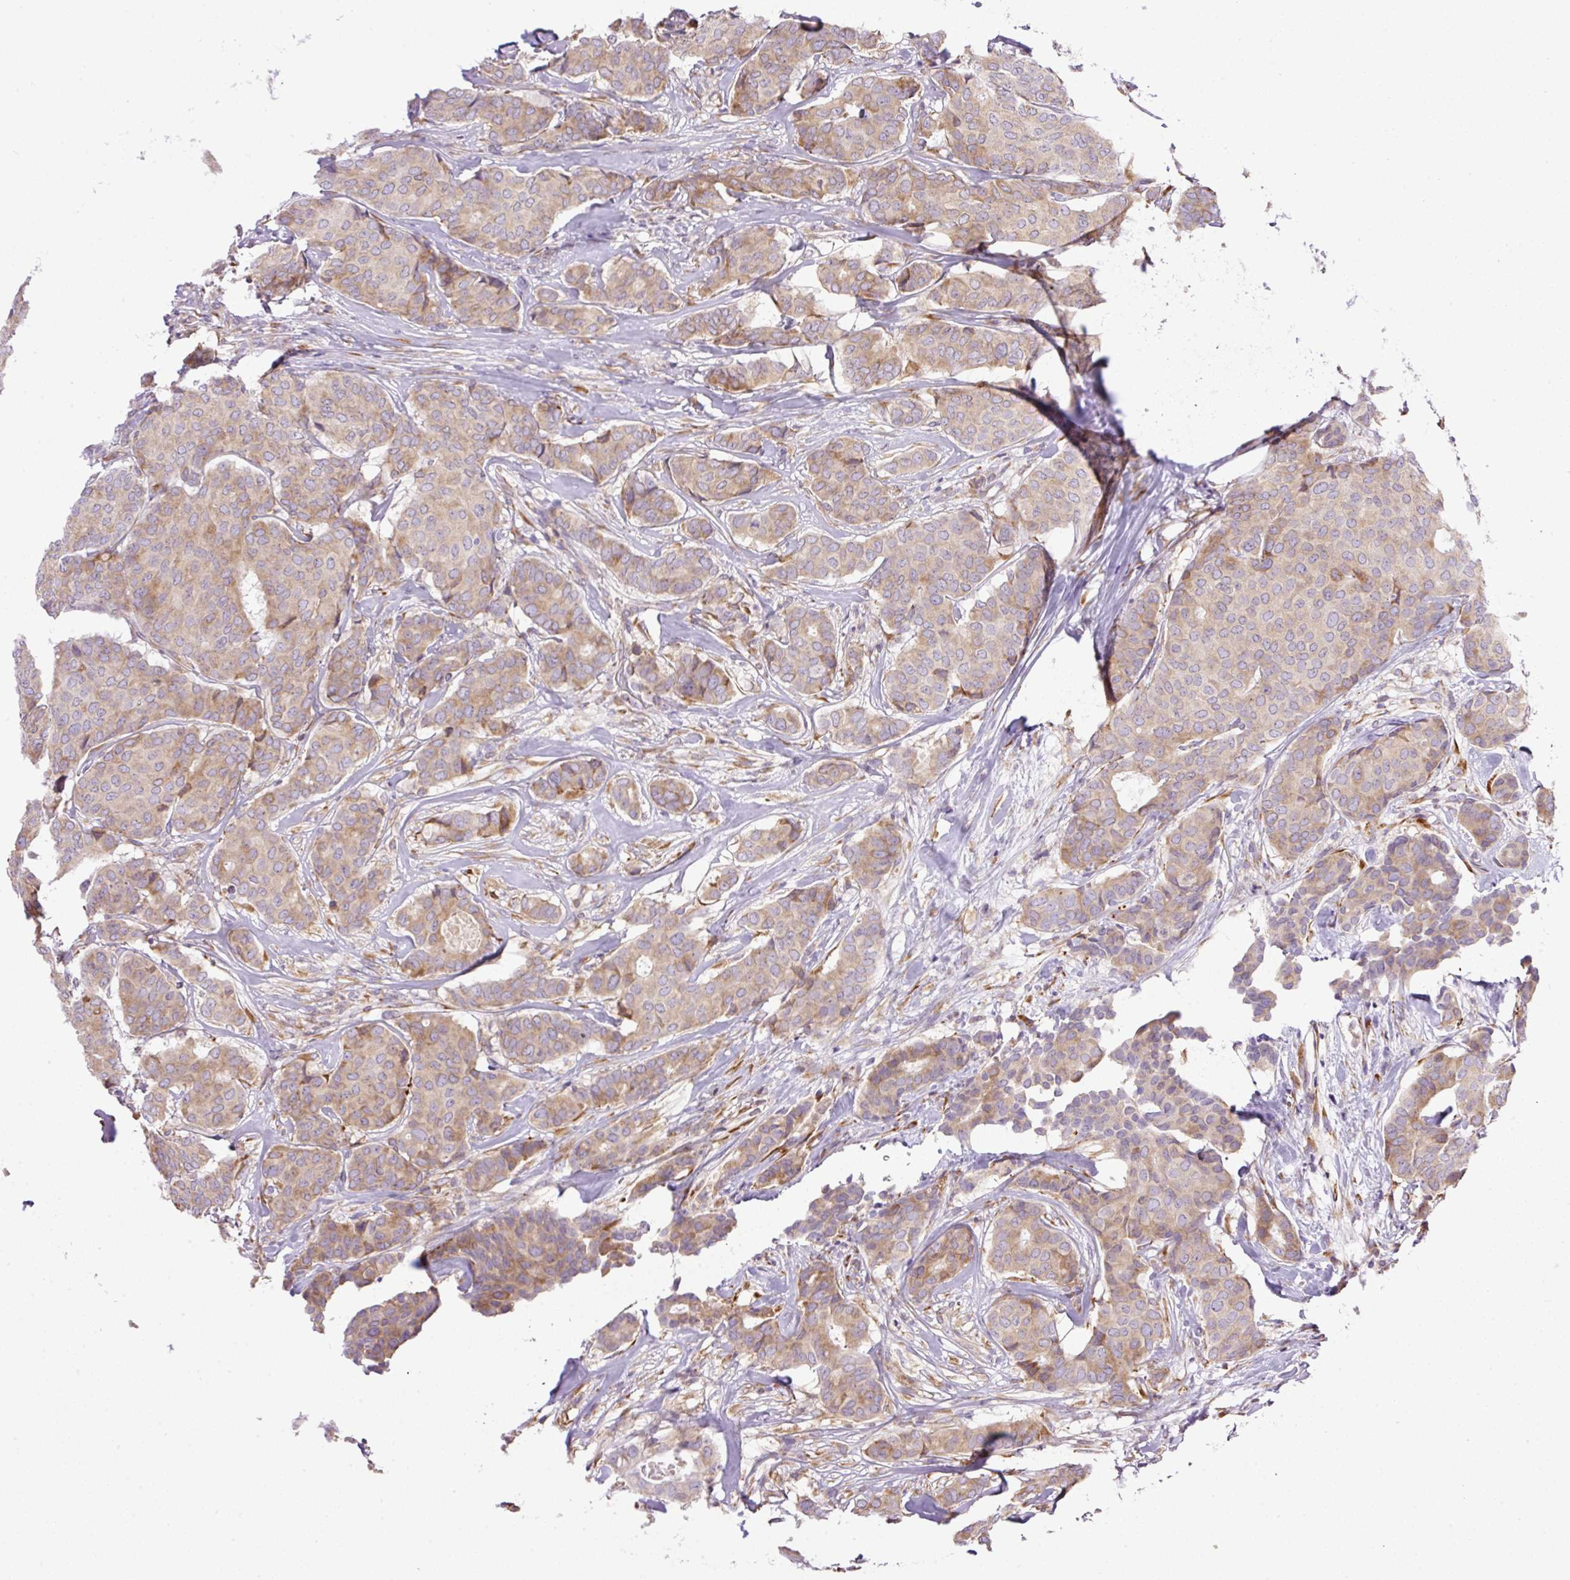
{"staining": {"intensity": "moderate", "quantity": ">75%", "location": "cytoplasmic/membranous"}, "tissue": "breast cancer", "cell_type": "Tumor cells", "image_type": "cancer", "snomed": [{"axis": "morphology", "description": "Duct carcinoma"}, {"axis": "topography", "description": "Breast"}], "caption": "Breast cancer (intraductal carcinoma) stained with DAB (3,3'-diaminobenzidine) immunohistochemistry reveals medium levels of moderate cytoplasmic/membranous positivity in about >75% of tumor cells.", "gene": "POFUT1", "patient": {"sex": "female", "age": 75}}